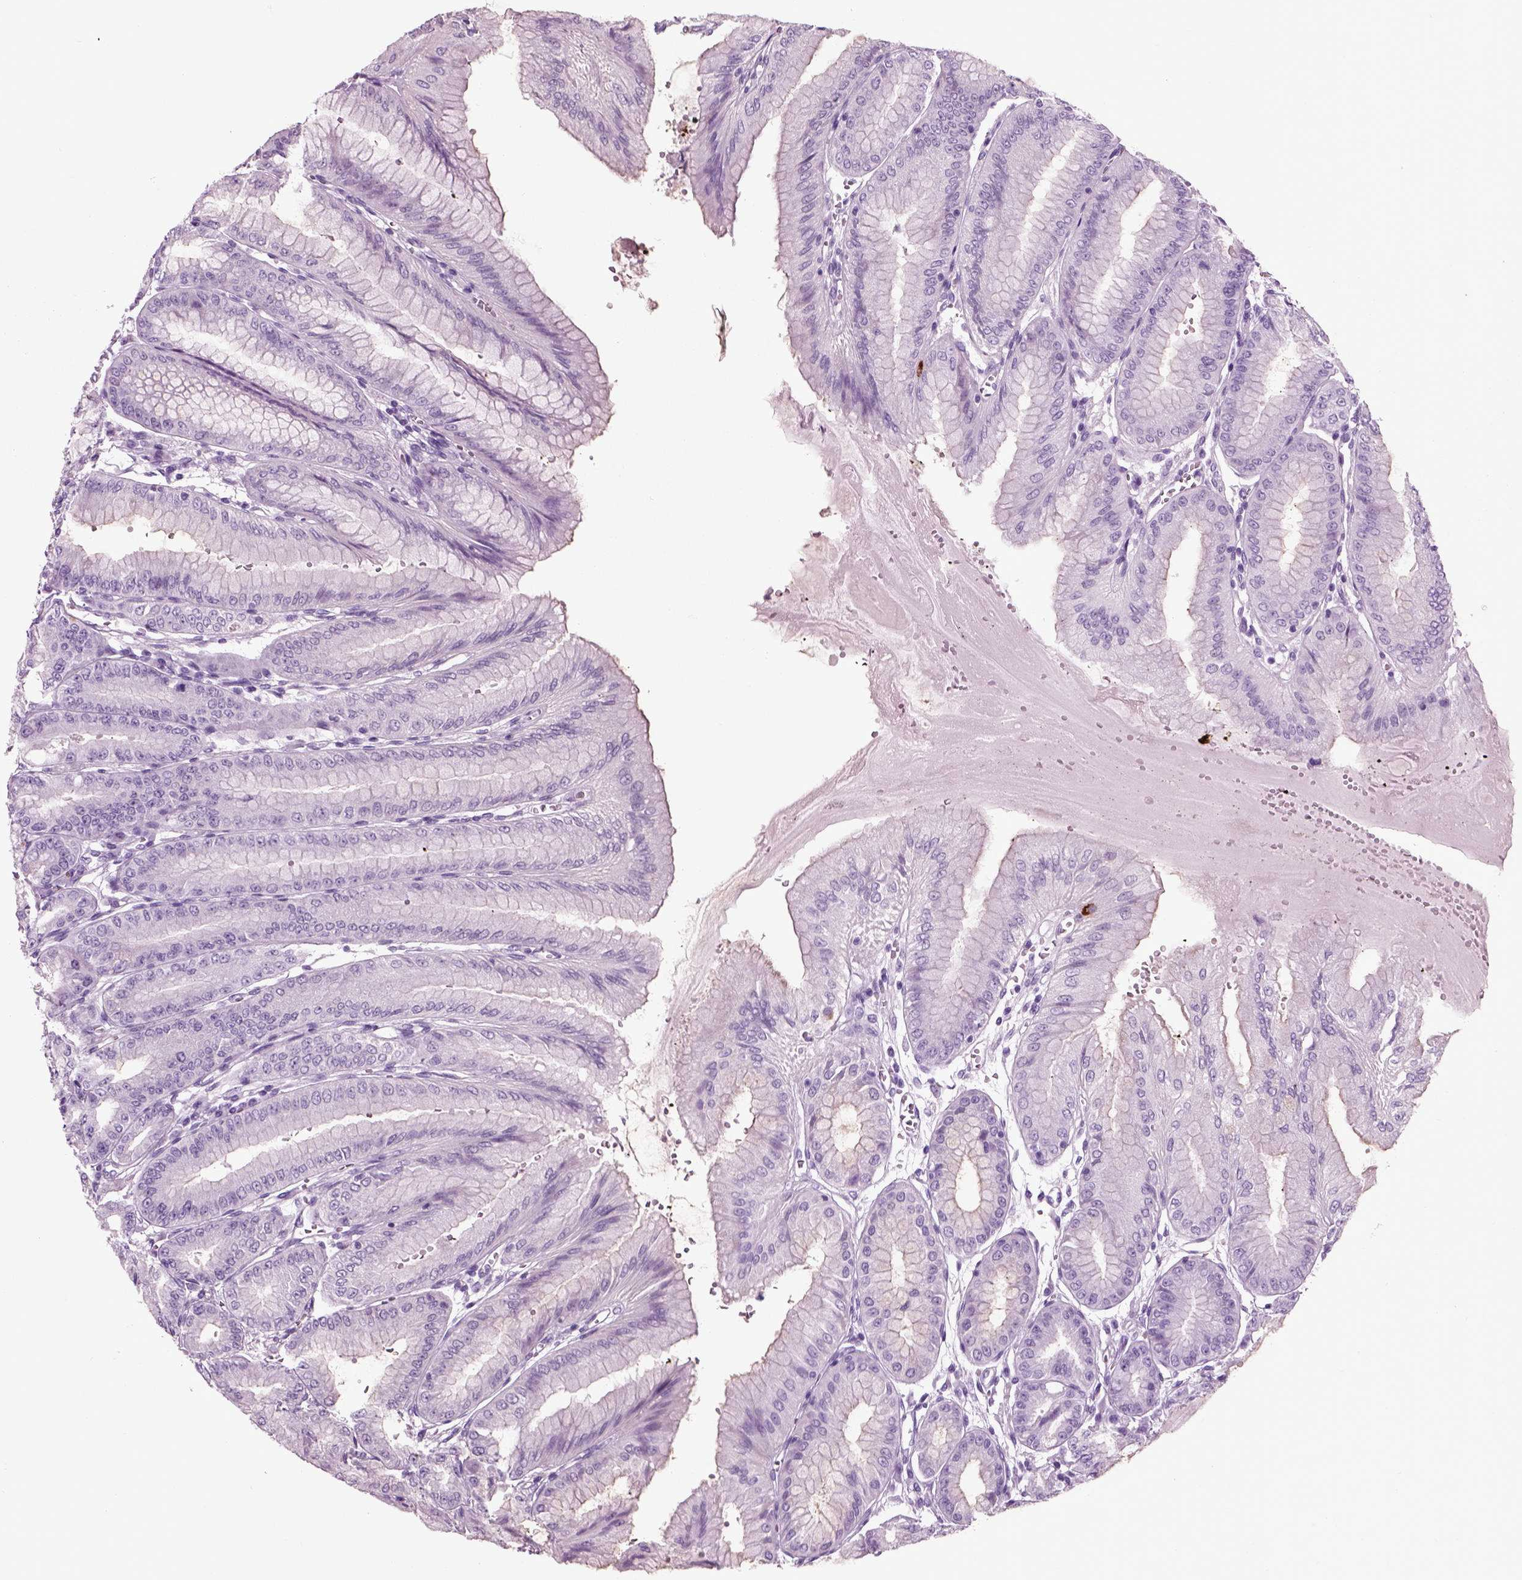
{"staining": {"intensity": "strong", "quantity": "<25%", "location": "cytoplasmic/membranous"}, "tissue": "stomach", "cell_type": "Glandular cells", "image_type": "normal", "snomed": [{"axis": "morphology", "description": "Normal tissue, NOS"}, {"axis": "topography", "description": "Stomach, lower"}], "caption": "Glandular cells reveal medium levels of strong cytoplasmic/membranous staining in about <25% of cells in unremarkable stomach.", "gene": "CHGB", "patient": {"sex": "male", "age": 71}}